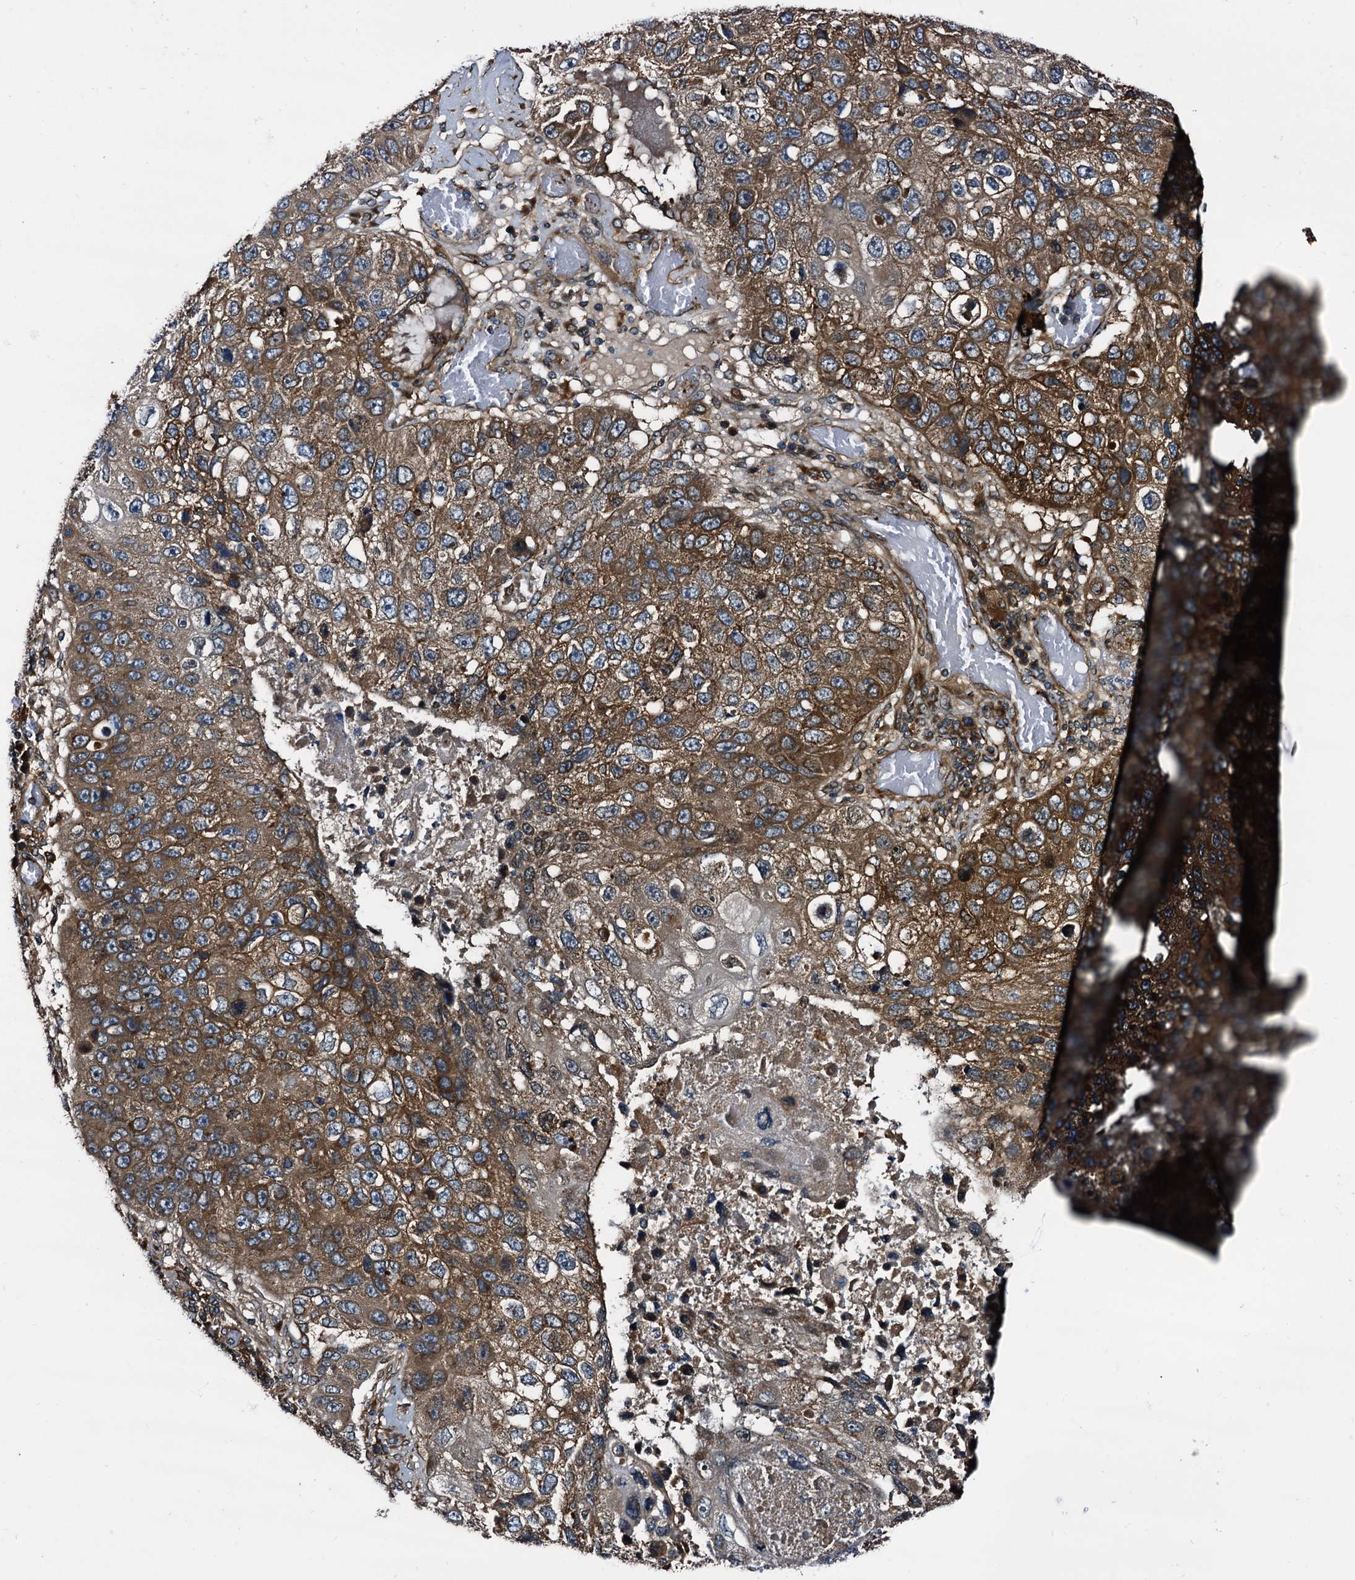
{"staining": {"intensity": "moderate", "quantity": ">75%", "location": "cytoplasmic/membranous"}, "tissue": "lung cancer", "cell_type": "Tumor cells", "image_type": "cancer", "snomed": [{"axis": "morphology", "description": "Squamous cell carcinoma, NOS"}, {"axis": "topography", "description": "Lung"}], "caption": "Lung squamous cell carcinoma stained with a protein marker demonstrates moderate staining in tumor cells.", "gene": "PEX5", "patient": {"sex": "male", "age": 61}}